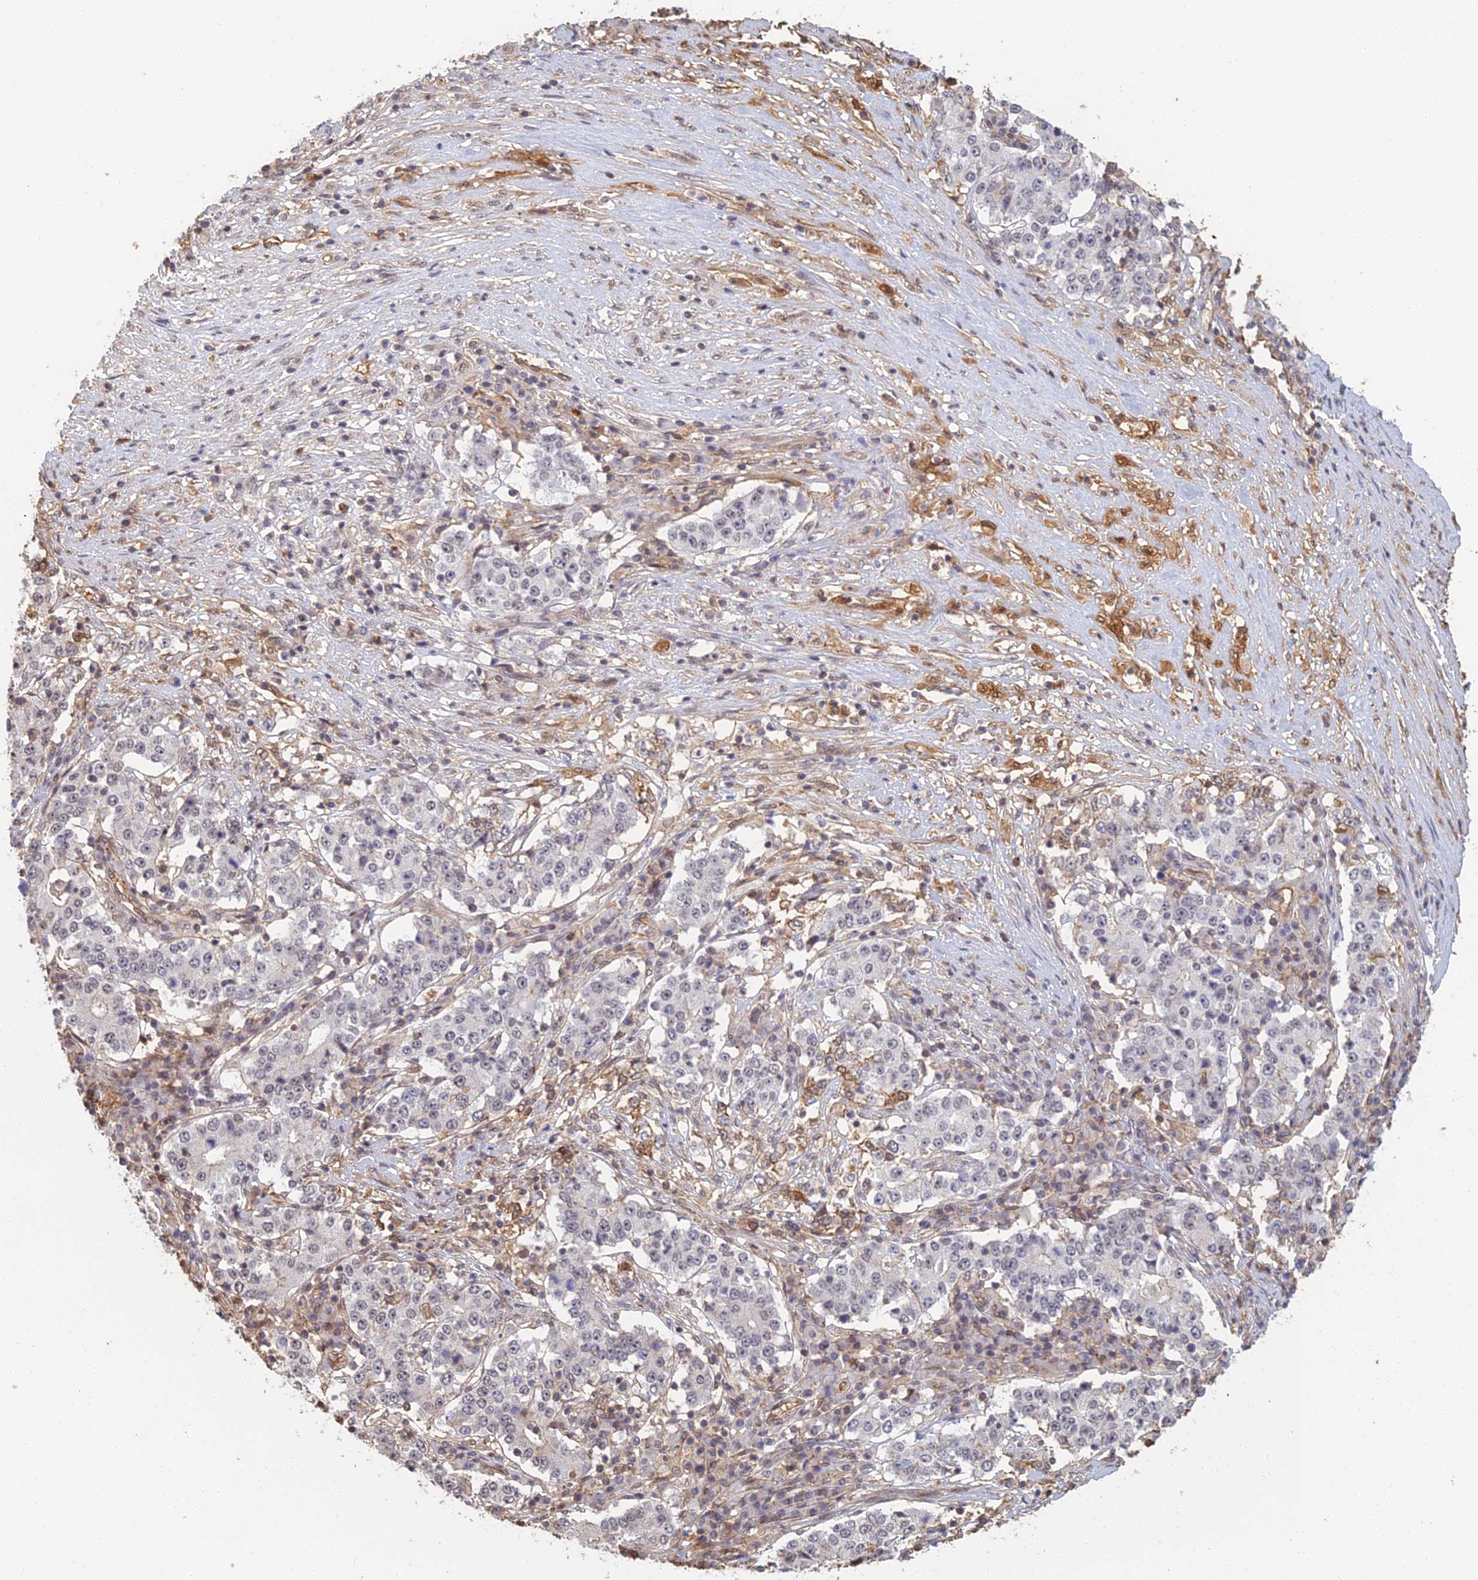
{"staining": {"intensity": "negative", "quantity": "none", "location": "none"}, "tissue": "stomach cancer", "cell_type": "Tumor cells", "image_type": "cancer", "snomed": [{"axis": "morphology", "description": "Adenocarcinoma, NOS"}, {"axis": "topography", "description": "Stomach"}], "caption": "This is an IHC image of stomach adenocarcinoma. There is no positivity in tumor cells.", "gene": "LRRN3", "patient": {"sex": "male", "age": 59}}